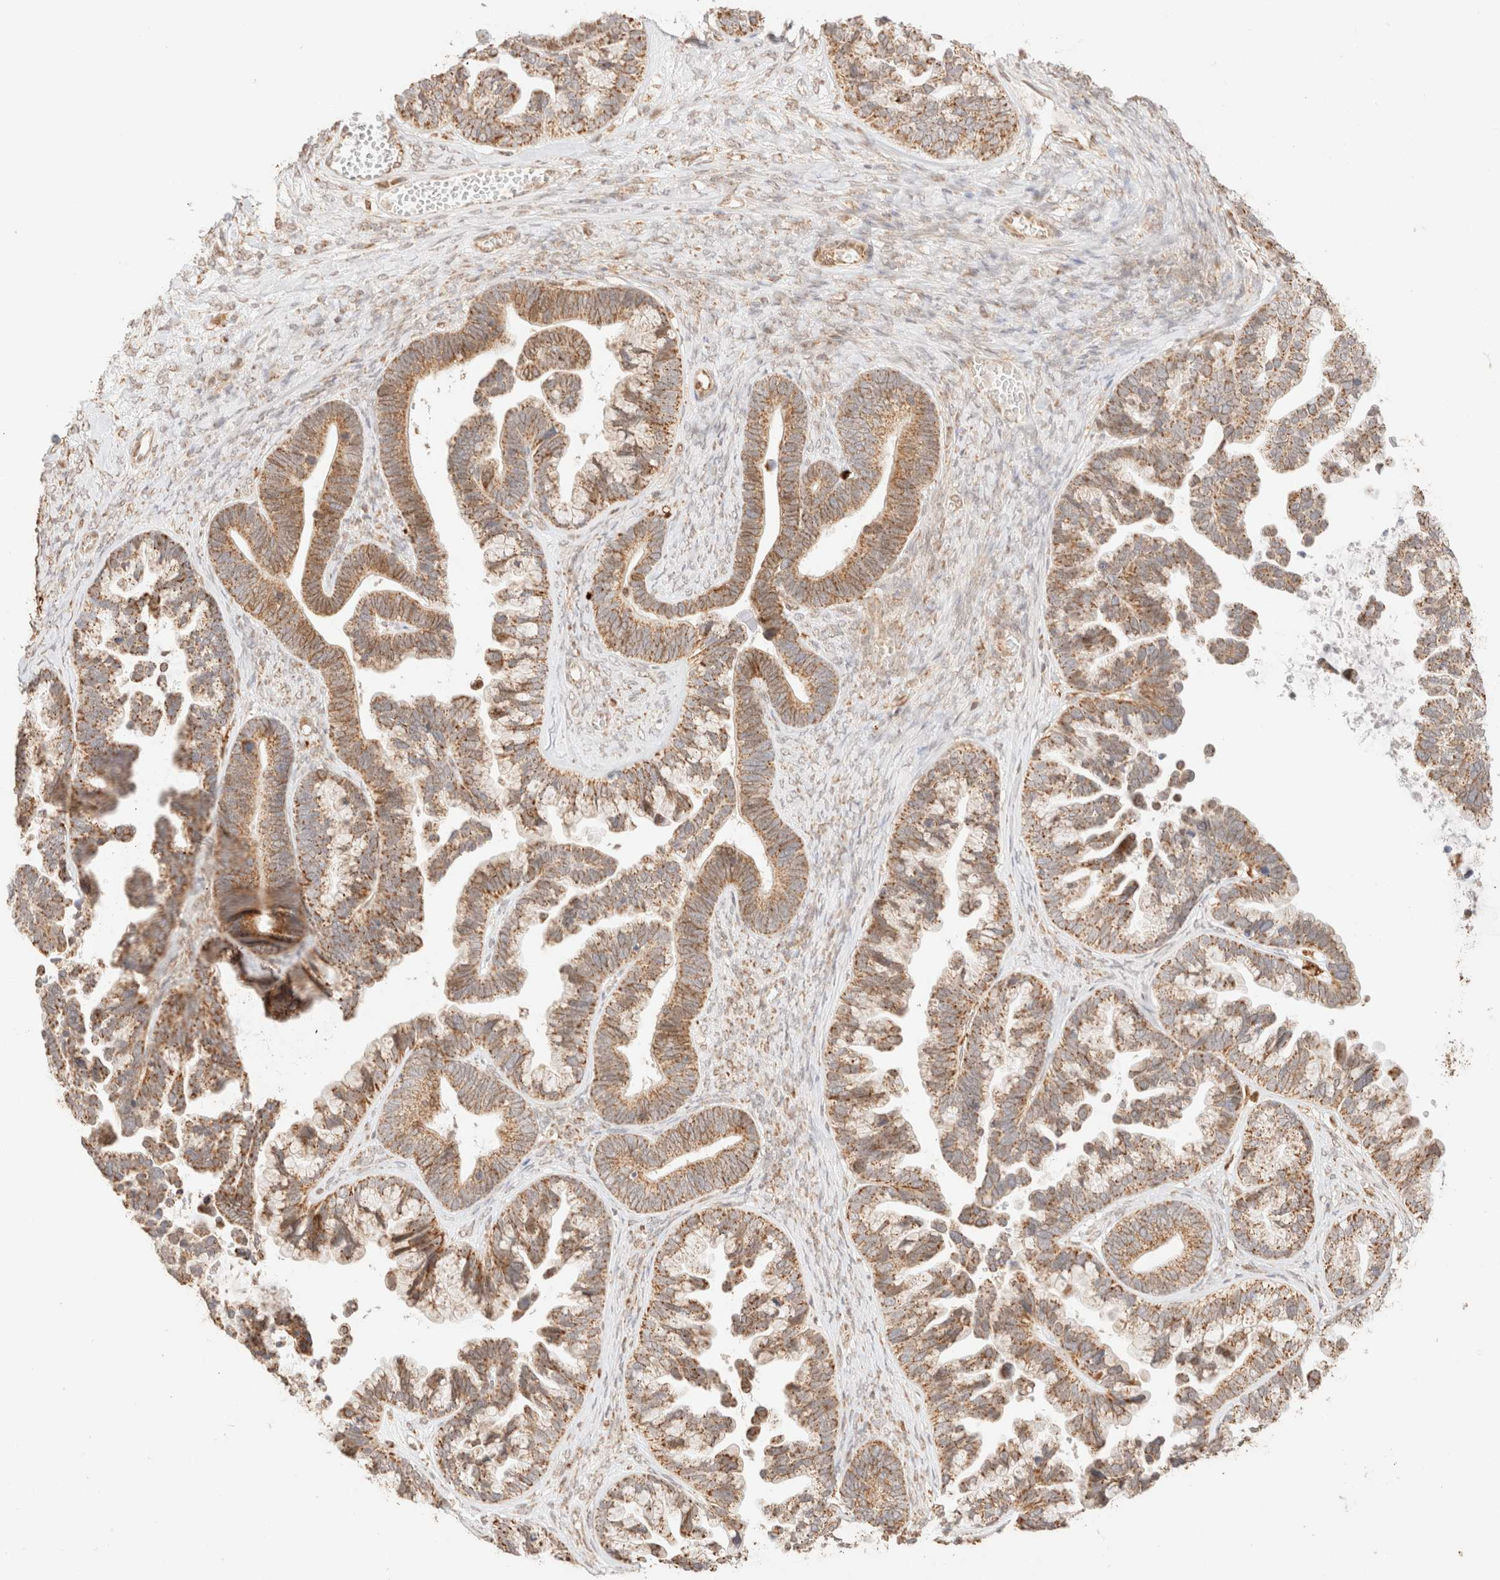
{"staining": {"intensity": "moderate", "quantity": ">75%", "location": "cytoplasmic/membranous"}, "tissue": "ovarian cancer", "cell_type": "Tumor cells", "image_type": "cancer", "snomed": [{"axis": "morphology", "description": "Cystadenocarcinoma, serous, NOS"}, {"axis": "topography", "description": "Ovary"}], "caption": "Ovarian cancer (serous cystadenocarcinoma) tissue demonstrates moderate cytoplasmic/membranous positivity in about >75% of tumor cells, visualized by immunohistochemistry.", "gene": "TACO1", "patient": {"sex": "female", "age": 56}}